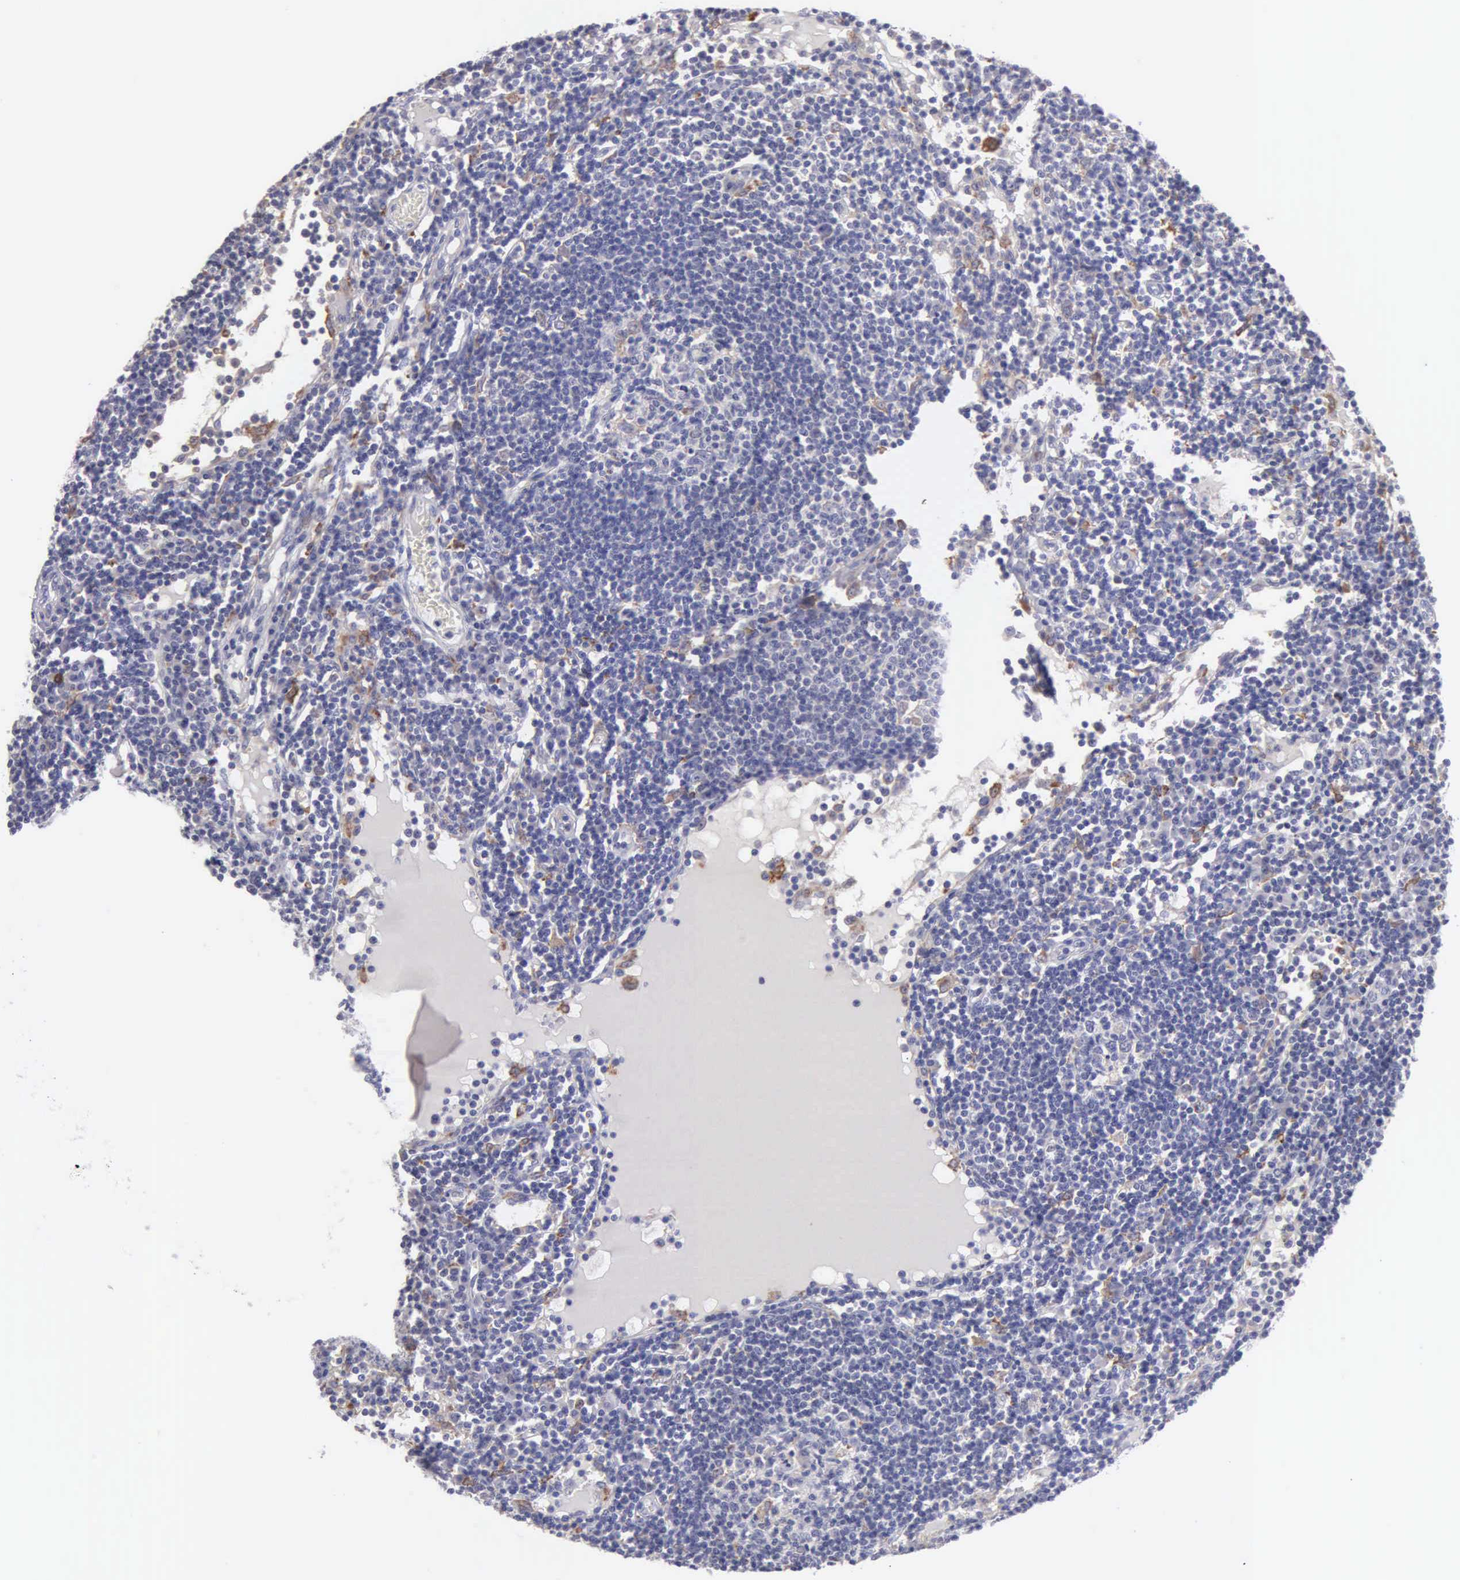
{"staining": {"intensity": "negative", "quantity": "none", "location": "none"}, "tissue": "lymph node", "cell_type": "Germinal center cells", "image_type": "normal", "snomed": [{"axis": "morphology", "description": "Normal tissue, NOS"}, {"axis": "topography", "description": "Lymph node"}], "caption": "This is an IHC histopathology image of normal human lymph node. There is no positivity in germinal center cells.", "gene": "TYRP1", "patient": {"sex": "female", "age": 55}}